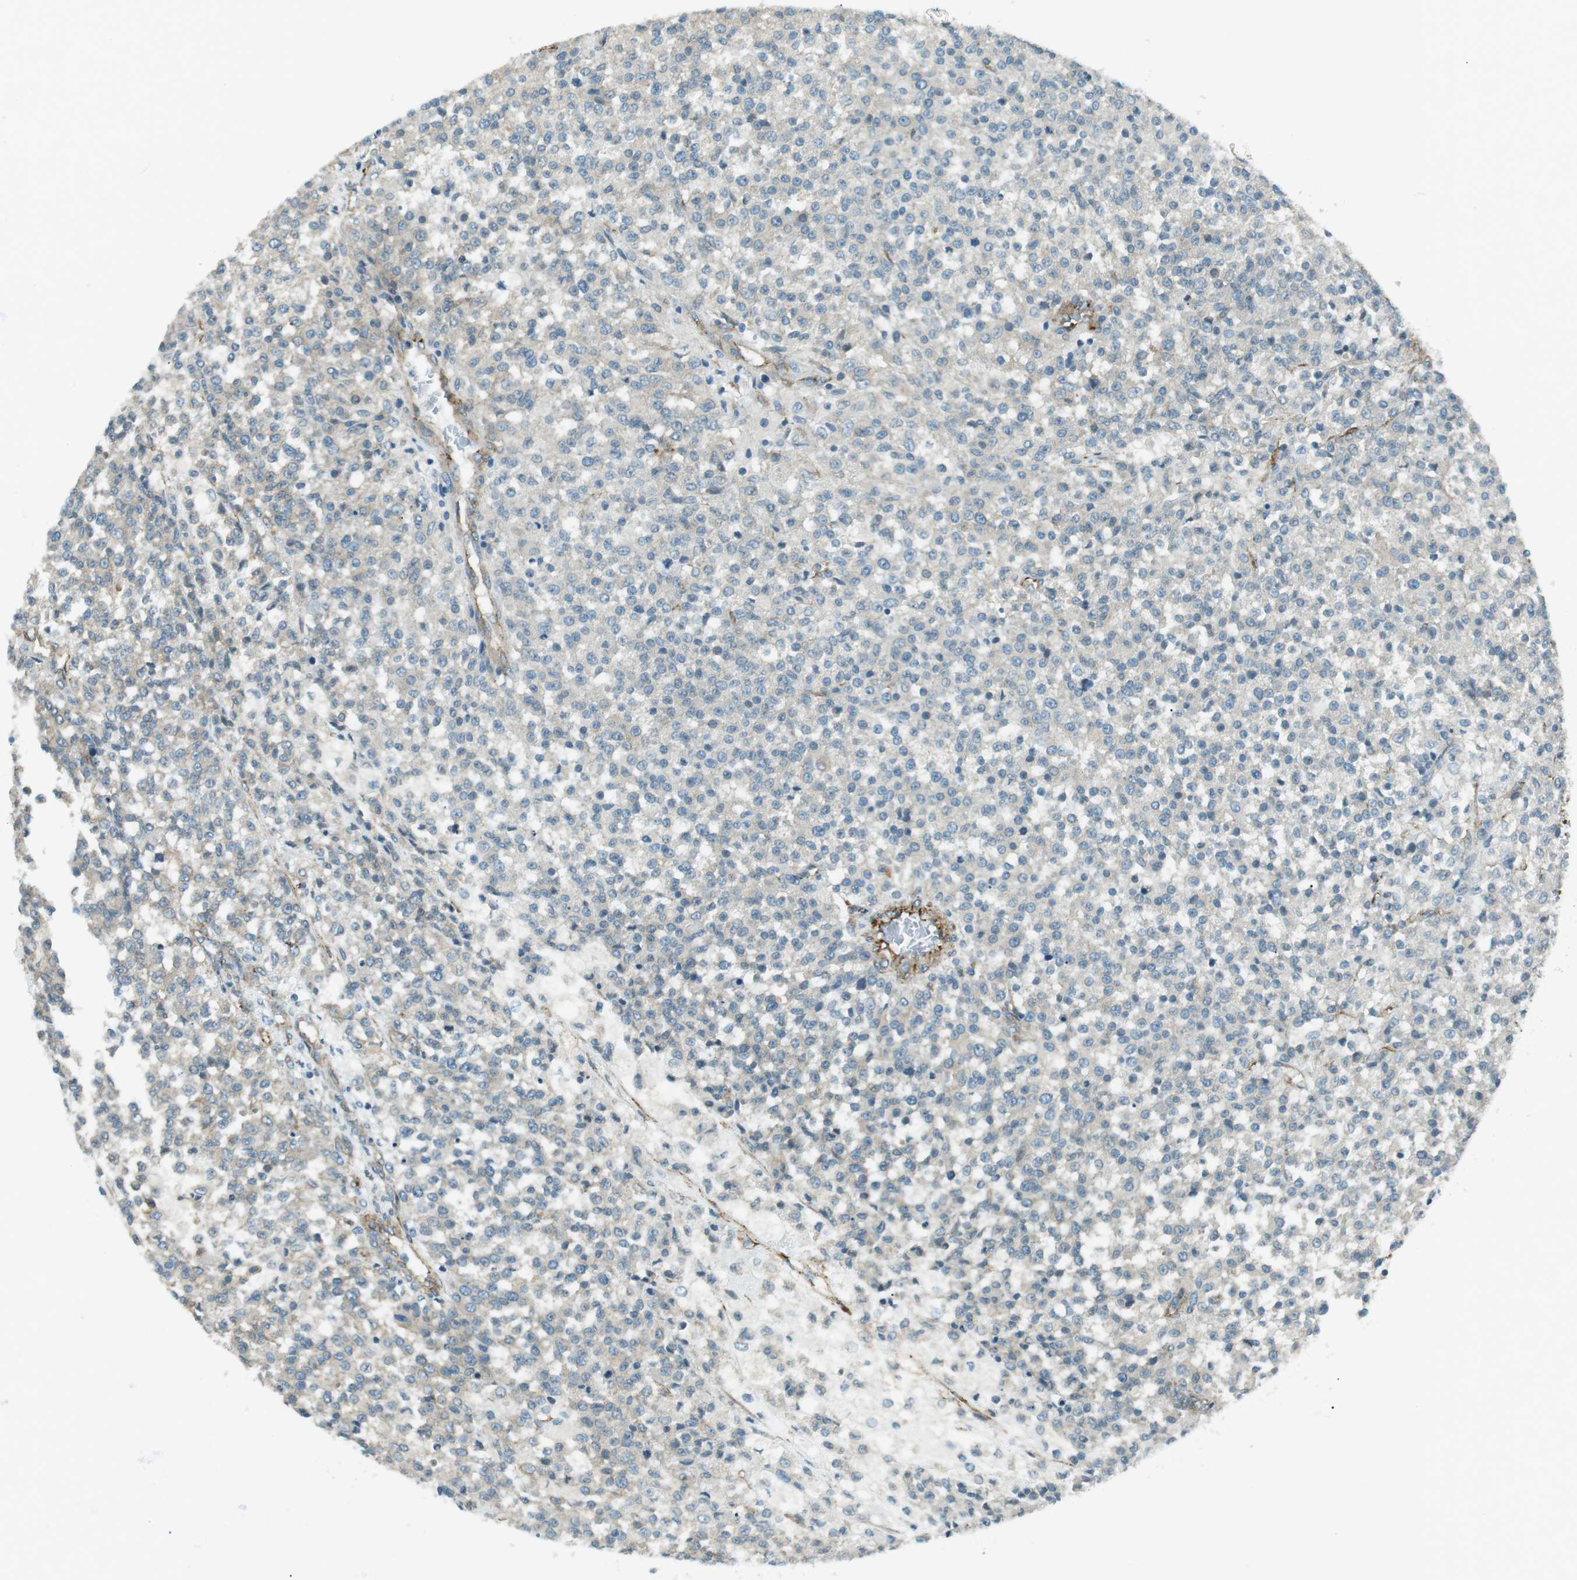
{"staining": {"intensity": "weak", "quantity": "<25%", "location": "cytoplasmic/membranous"}, "tissue": "testis cancer", "cell_type": "Tumor cells", "image_type": "cancer", "snomed": [{"axis": "morphology", "description": "Seminoma, NOS"}, {"axis": "topography", "description": "Testis"}], "caption": "Human testis seminoma stained for a protein using immunohistochemistry (IHC) exhibits no staining in tumor cells.", "gene": "ODR4", "patient": {"sex": "male", "age": 59}}